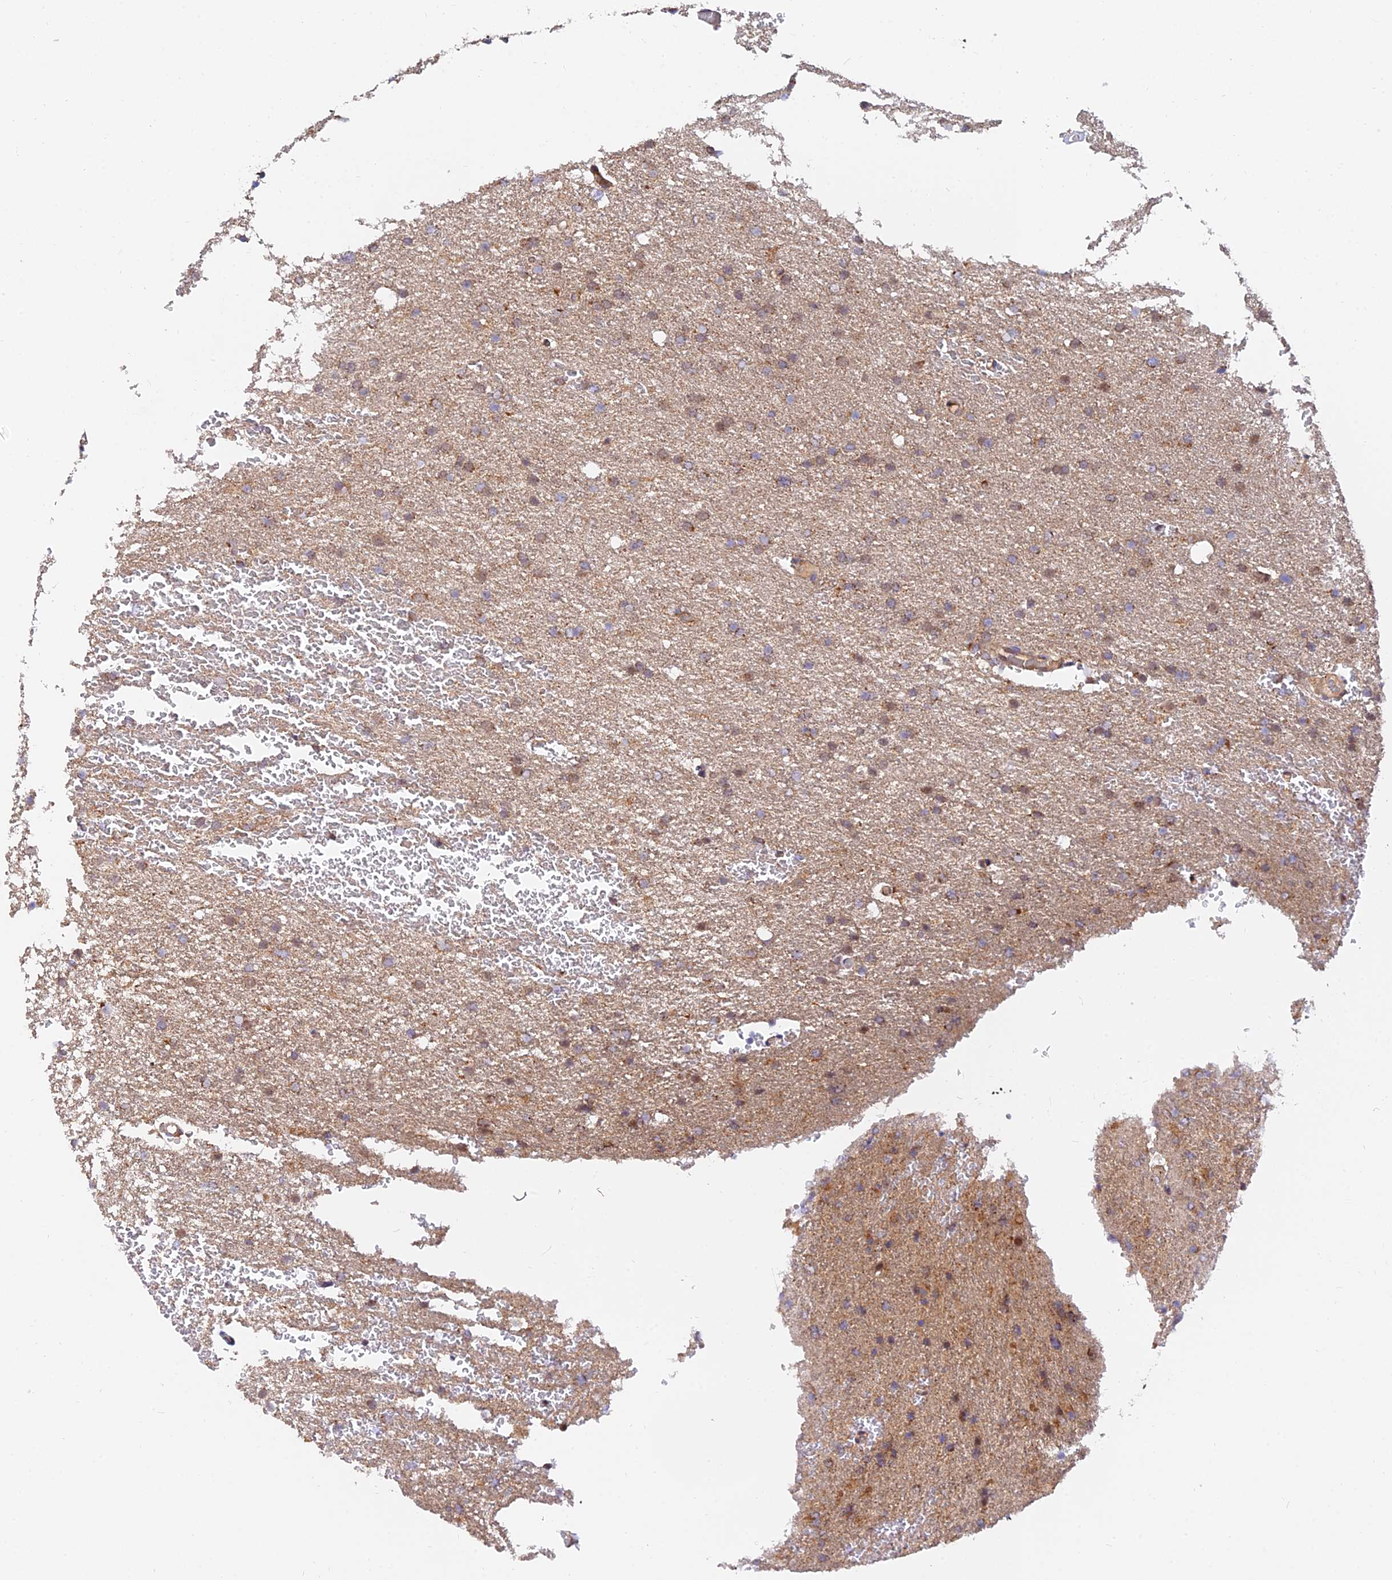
{"staining": {"intensity": "weak", "quantity": ">75%", "location": "cytoplasmic/membranous"}, "tissue": "glioma", "cell_type": "Tumor cells", "image_type": "cancer", "snomed": [{"axis": "morphology", "description": "Glioma, malignant, High grade"}, {"axis": "topography", "description": "Cerebral cortex"}], "caption": "Brown immunohistochemical staining in glioma shows weak cytoplasmic/membranous staining in approximately >75% of tumor cells.", "gene": "PODNL1", "patient": {"sex": "female", "age": 36}}